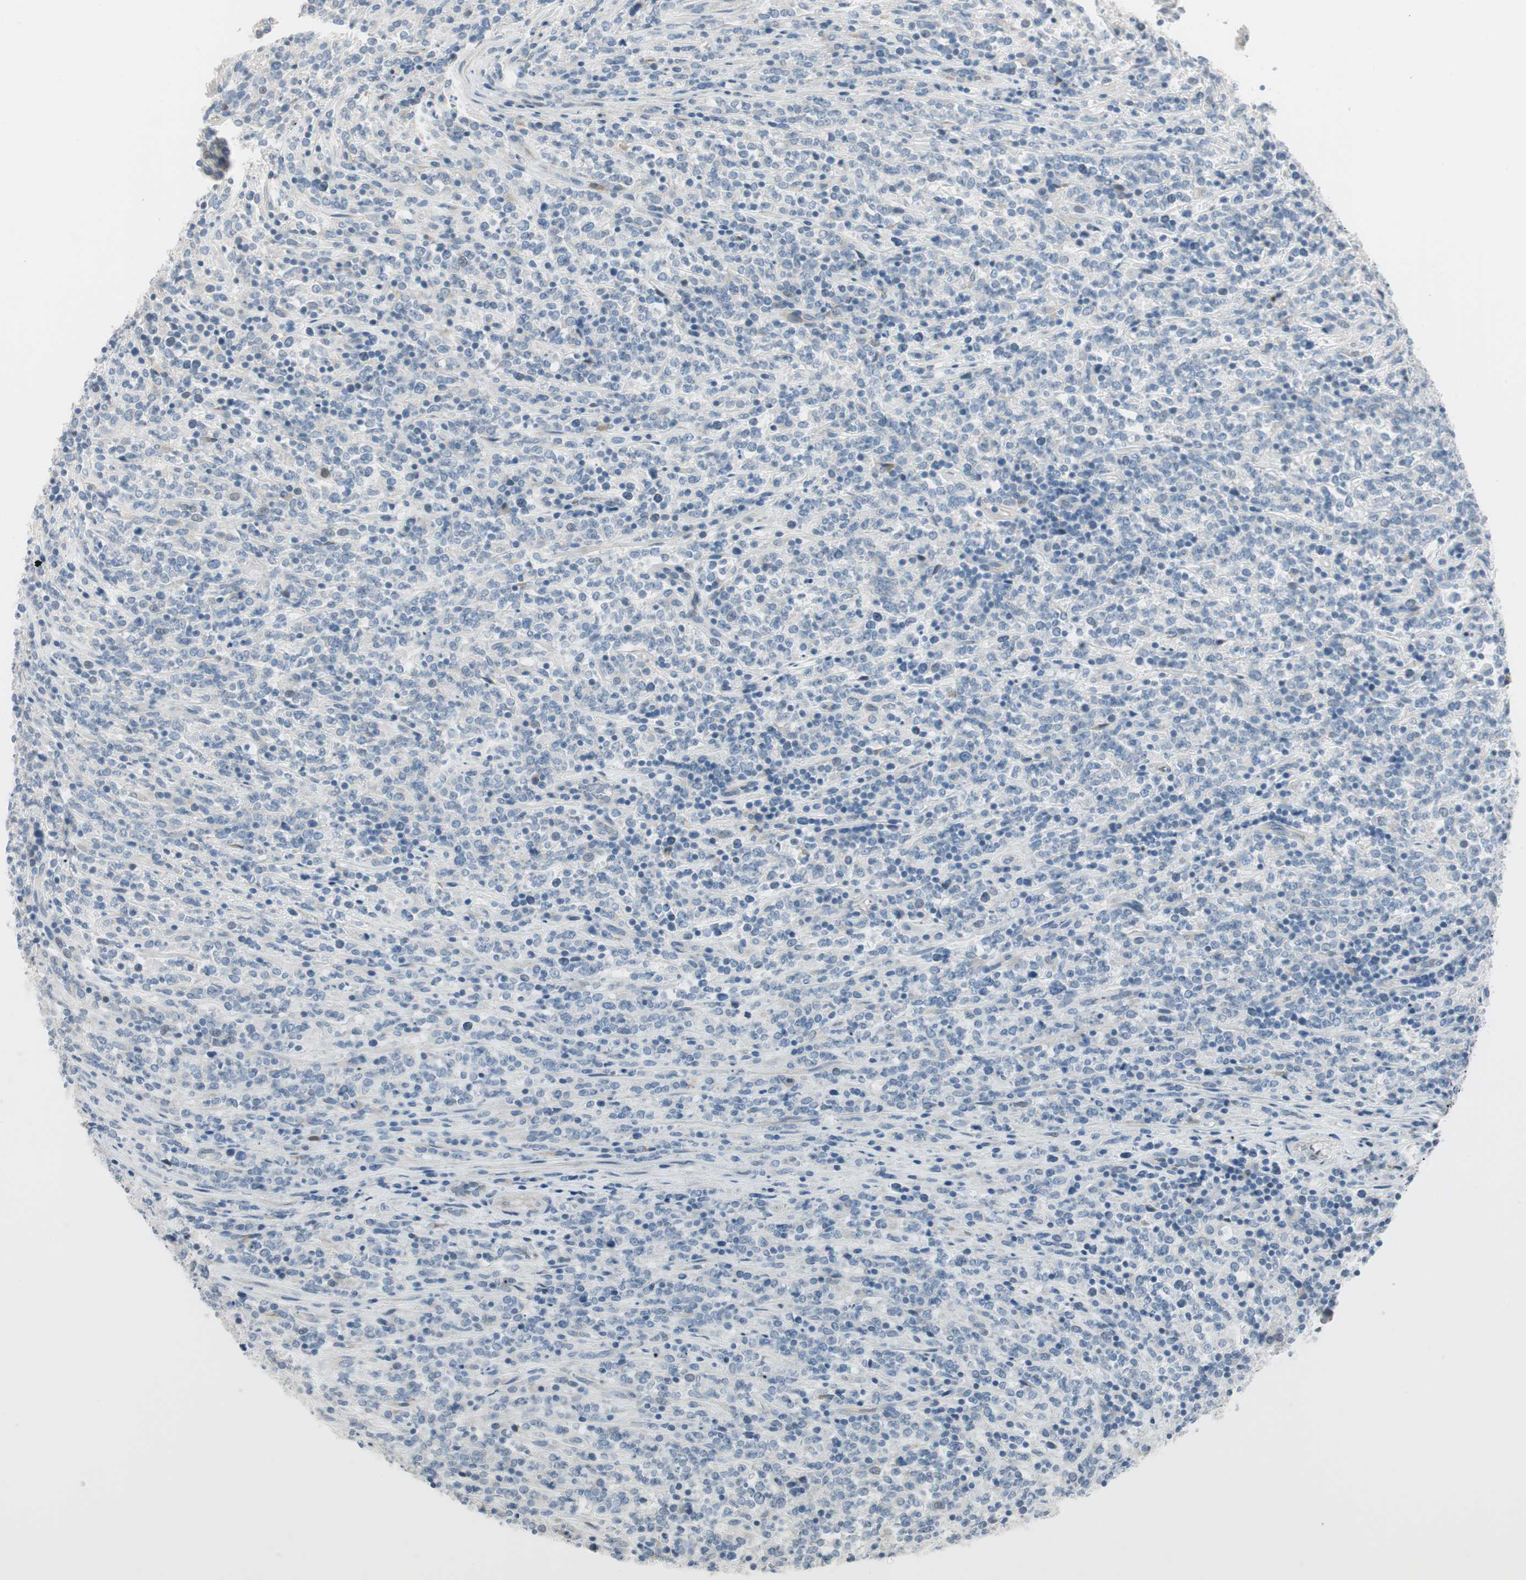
{"staining": {"intensity": "negative", "quantity": "none", "location": "none"}, "tissue": "lymphoma", "cell_type": "Tumor cells", "image_type": "cancer", "snomed": [{"axis": "morphology", "description": "Malignant lymphoma, non-Hodgkin's type, High grade"}, {"axis": "topography", "description": "Soft tissue"}], "caption": "The micrograph exhibits no staining of tumor cells in lymphoma.", "gene": "SPINK4", "patient": {"sex": "male", "age": 18}}